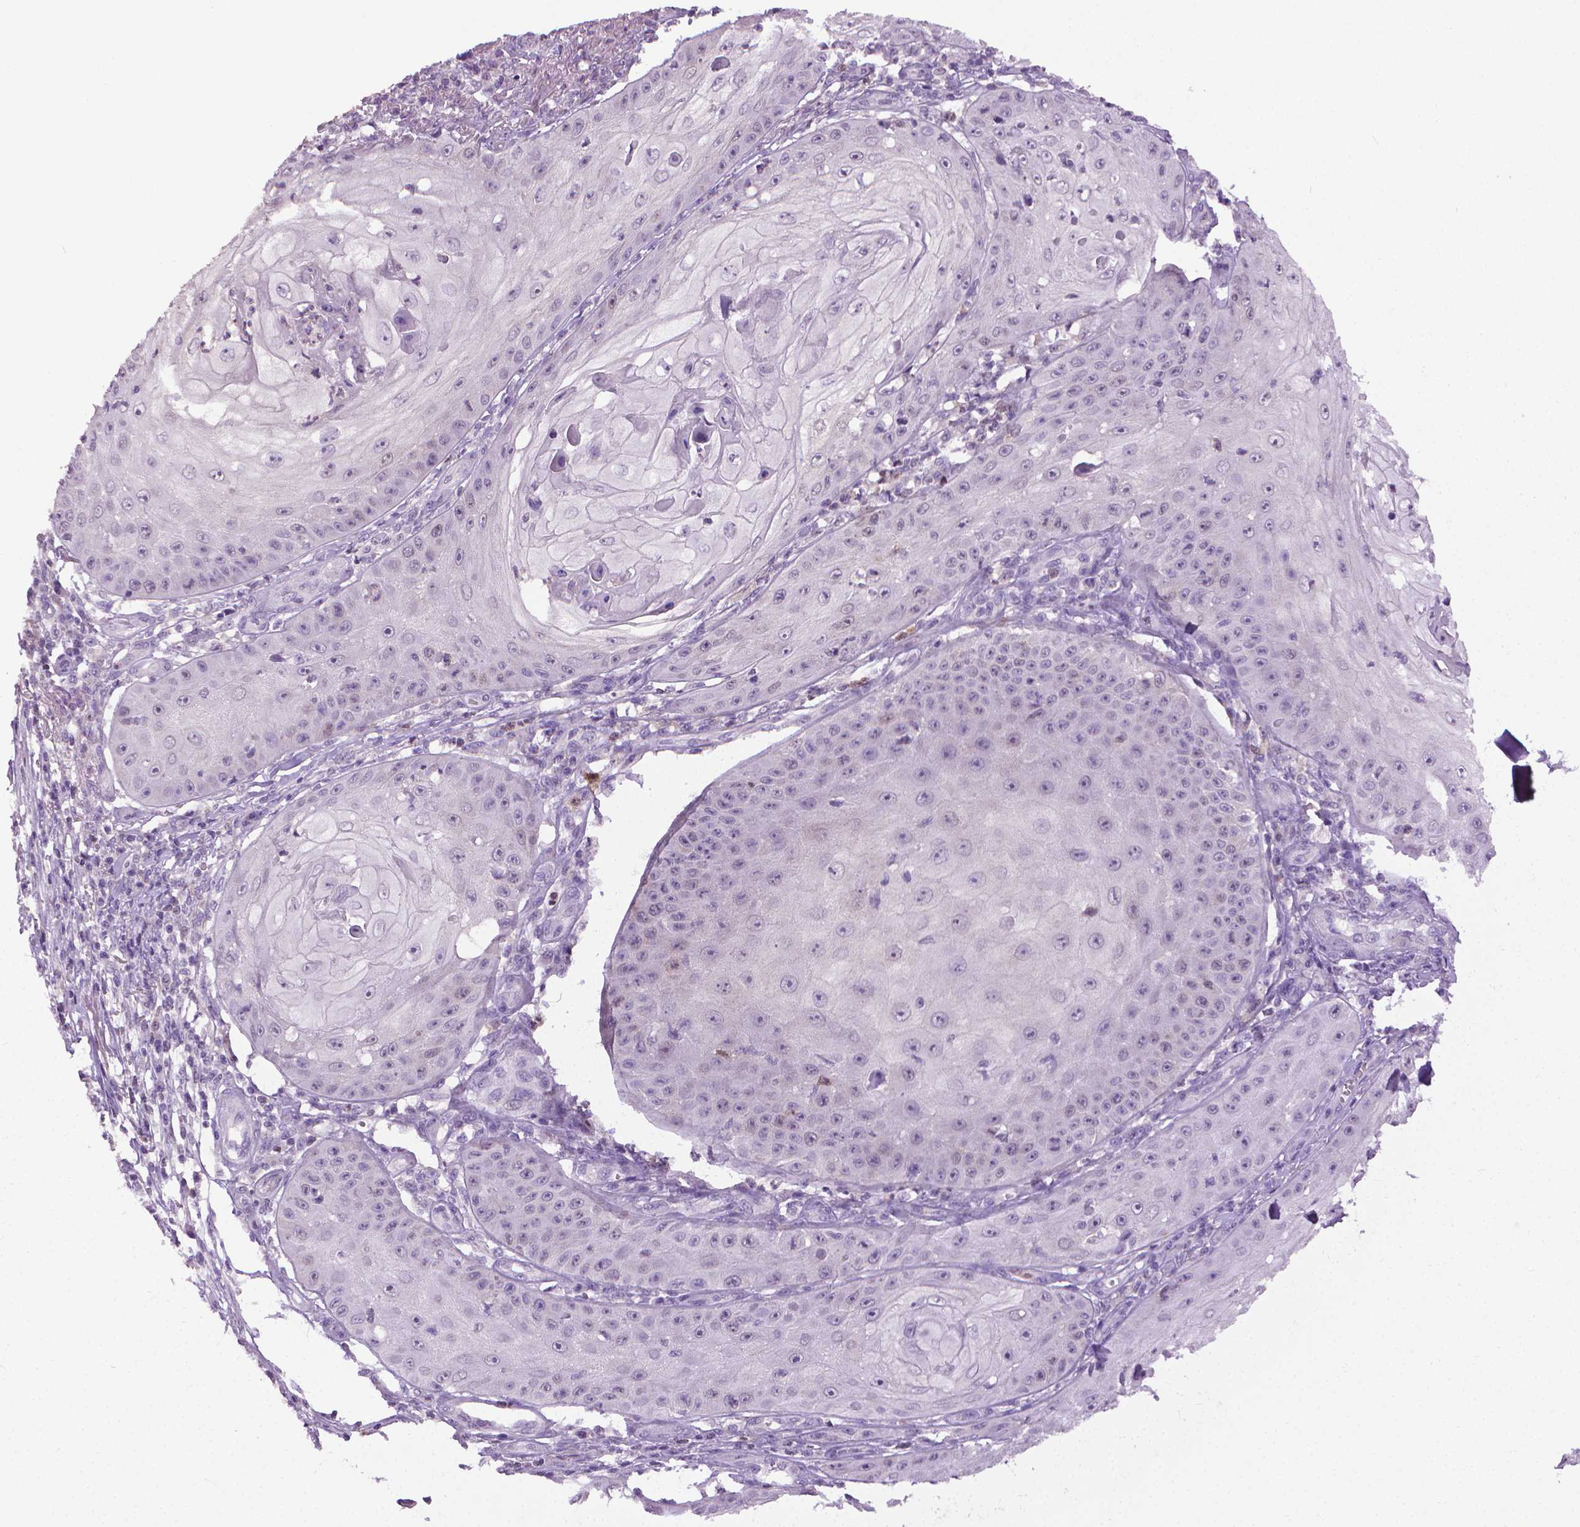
{"staining": {"intensity": "negative", "quantity": "none", "location": "none"}, "tissue": "skin cancer", "cell_type": "Tumor cells", "image_type": "cancer", "snomed": [{"axis": "morphology", "description": "Squamous cell carcinoma, NOS"}, {"axis": "topography", "description": "Skin"}], "caption": "Tumor cells are negative for protein expression in human skin cancer (squamous cell carcinoma).", "gene": "CDKN2D", "patient": {"sex": "male", "age": 70}}